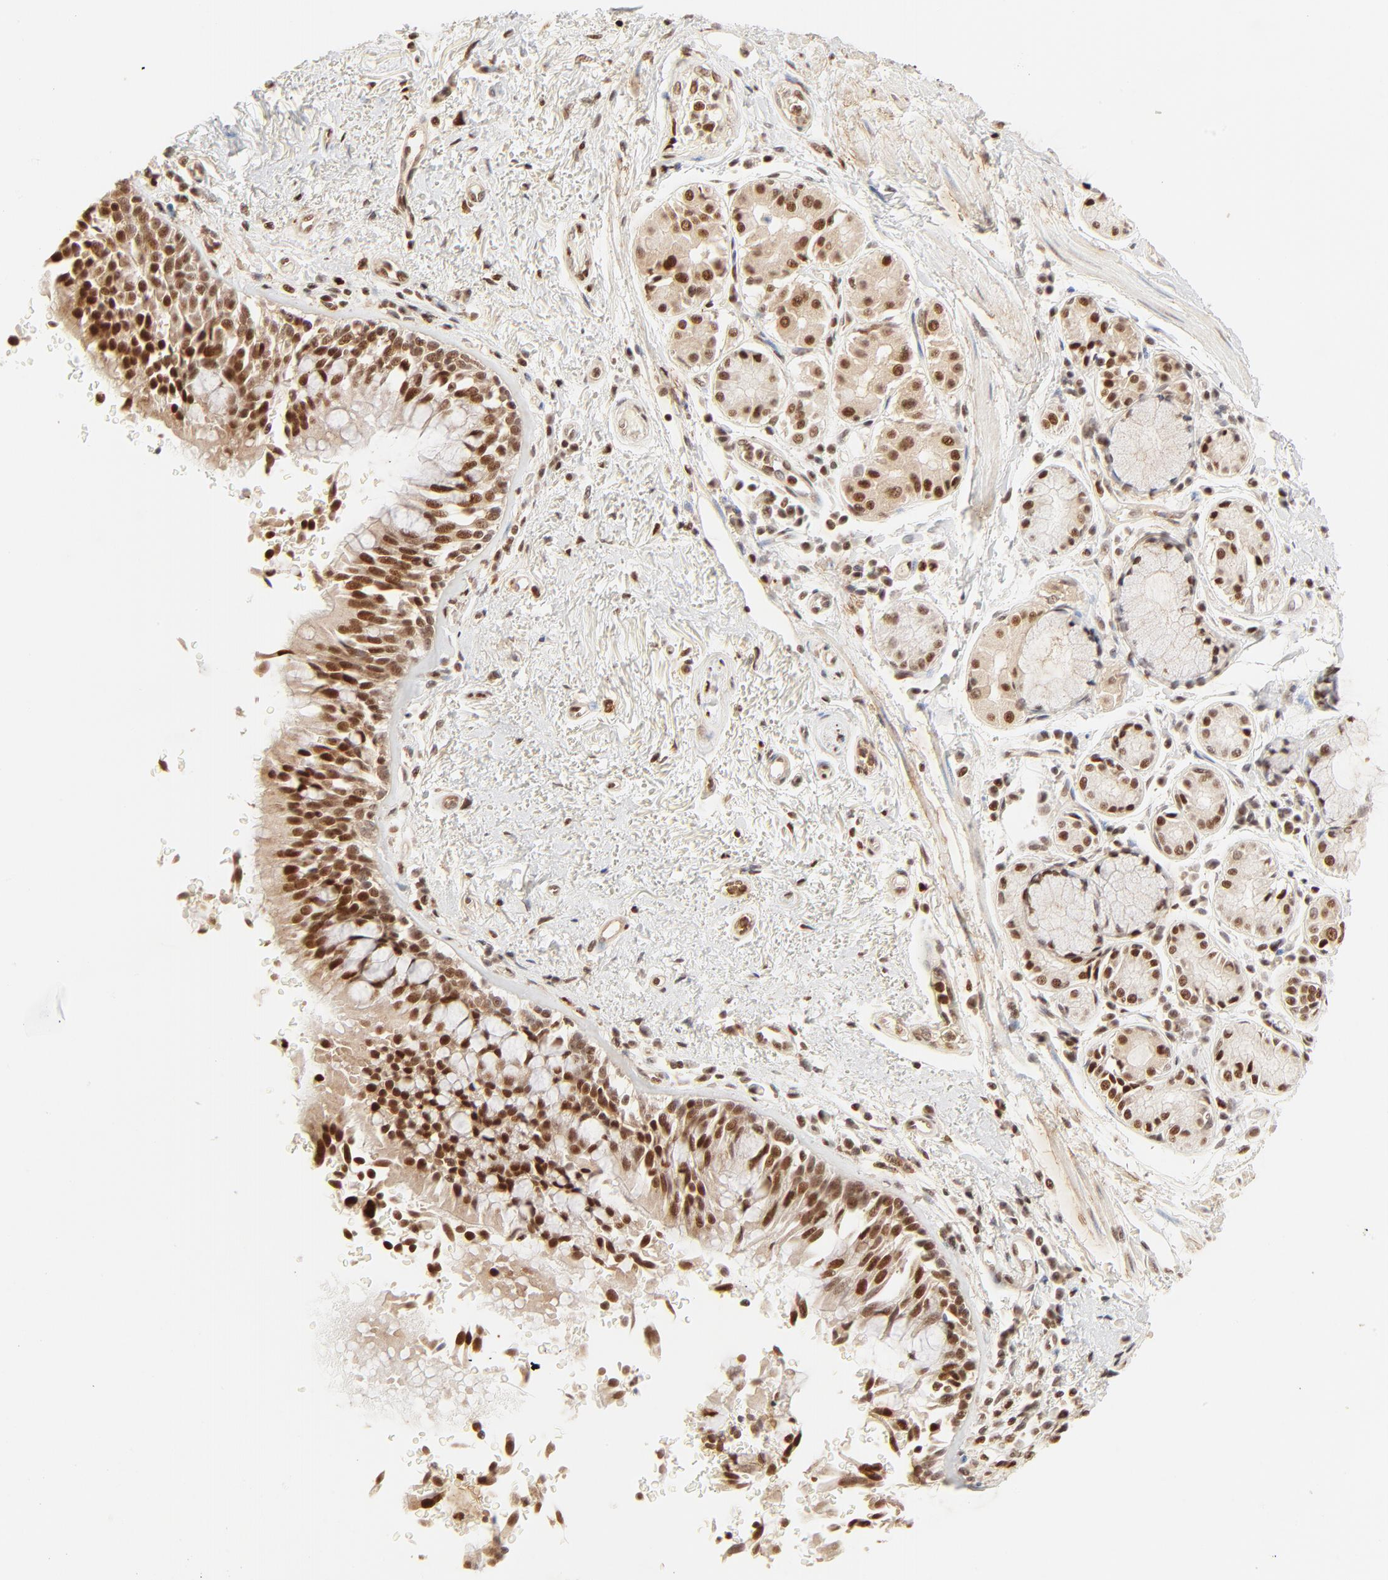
{"staining": {"intensity": "strong", "quantity": ">75%", "location": "cytoplasmic/membranous,nuclear"}, "tissue": "bronchus", "cell_type": "Respiratory epithelial cells", "image_type": "normal", "snomed": [{"axis": "morphology", "description": "Normal tissue, NOS"}, {"axis": "morphology", "description": "Adenocarcinoma, NOS"}, {"axis": "topography", "description": "Bronchus"}, {"axis": "topography", "description": "Lung"}], "caption": "Protein staining demonstrates strong cytoplasmic/membranous,nuclear positivity in about >75% of respiratory epithelial cells in normal bronchus. The protein is shown in brown color, while the nuclei are stained blue.", "gene": "FAM50A", "patient": {"sex": "male", "age": 71}}